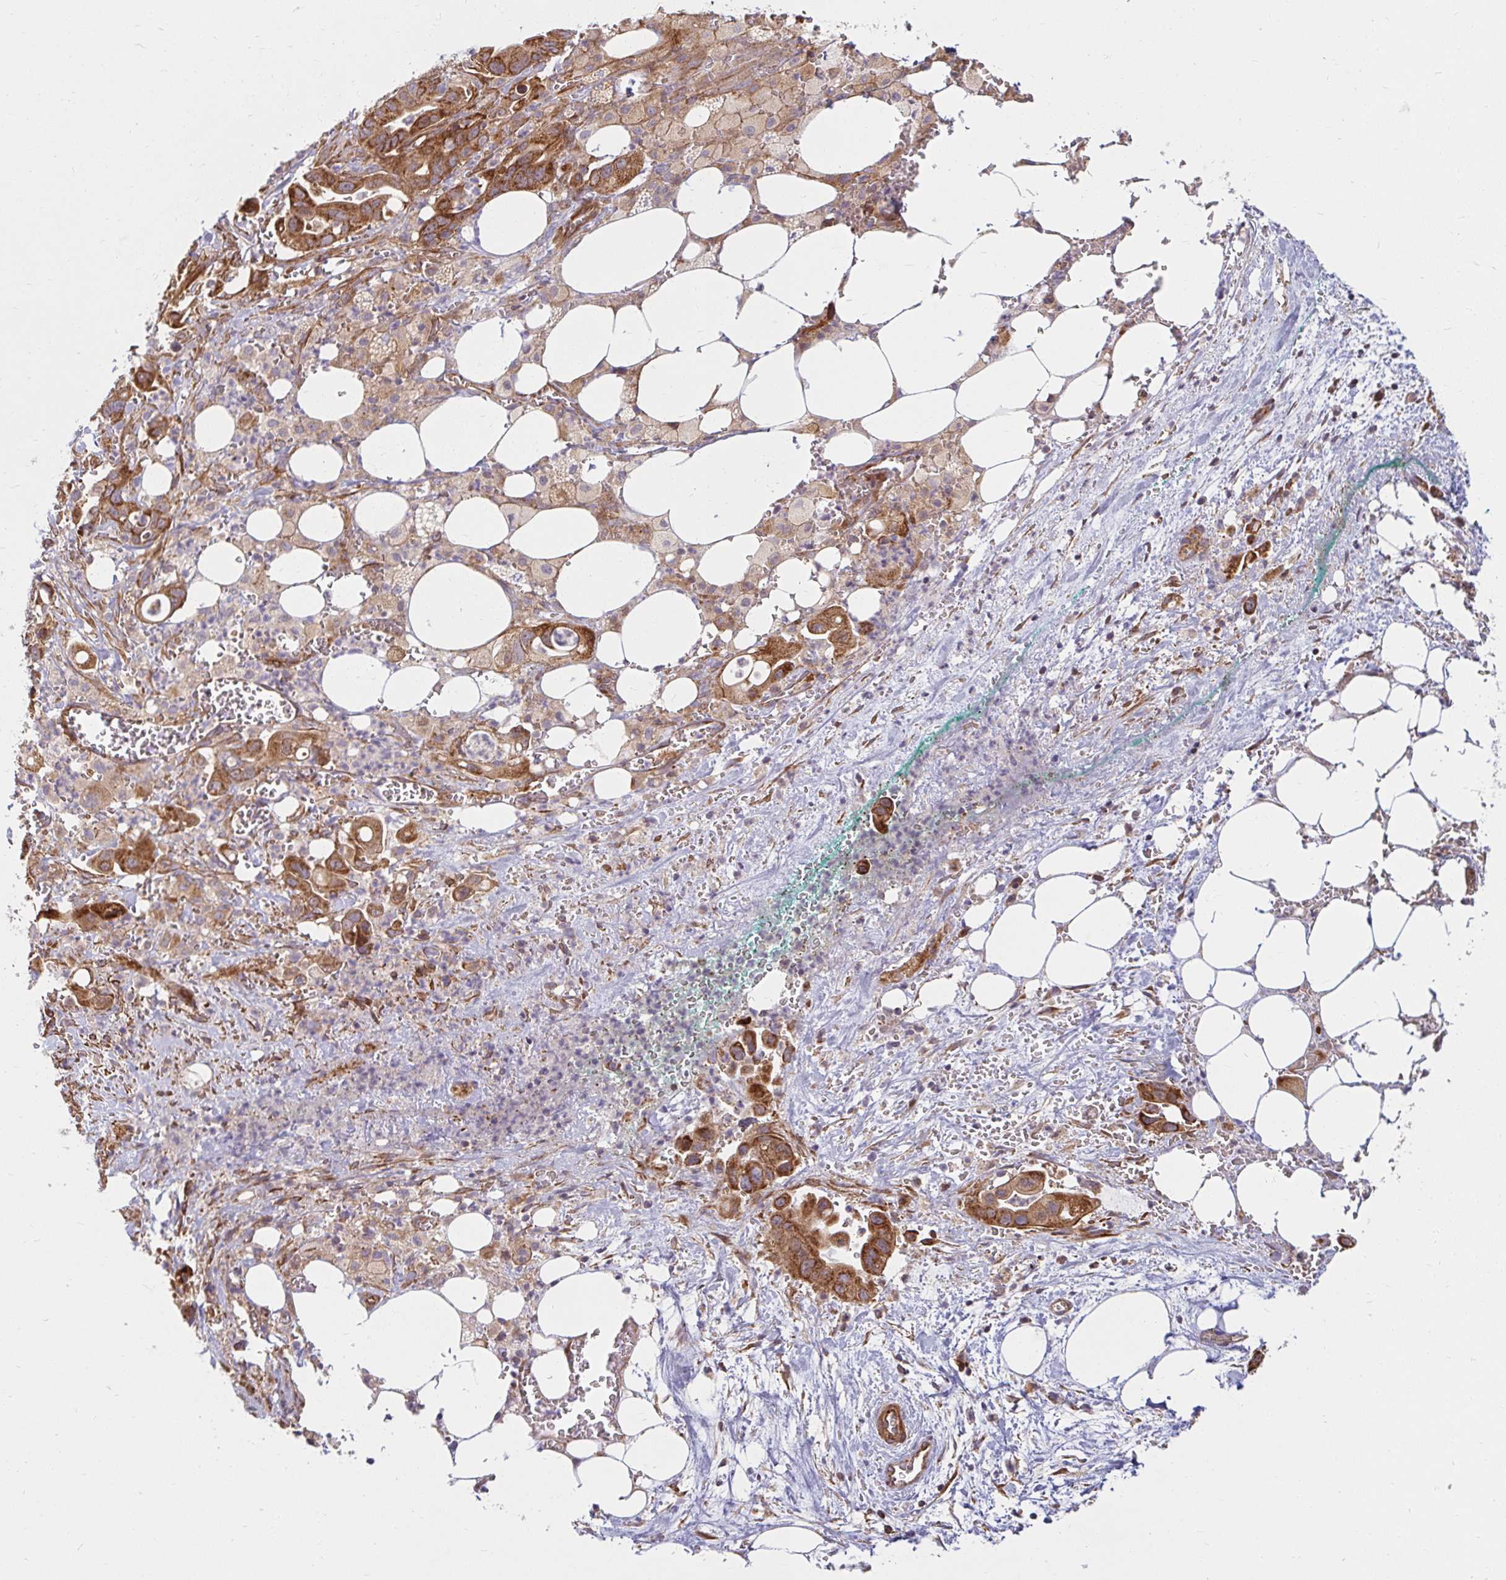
{"staining": {"intensity": "strong", "quantity": "25%-75%", "location": "cytoplasmic/membranous"}, "tissue": "pancreatic cancer", "cell_type": "Tumor cells", "image_type": "cancer", "snomed": [{"axis": "morphology", "description": "Adenocarcinoma, NOS"}, {"axis": "topography", "description": "Pancreas"}], "caption": "Protein staining of pancreatic cancer tissue reveals strong cytoplasmic/membranous positivity in about 25%-75% of tumor cells.", "gene": "BTF3", "patient": {"sex": "male", "age": 61}}